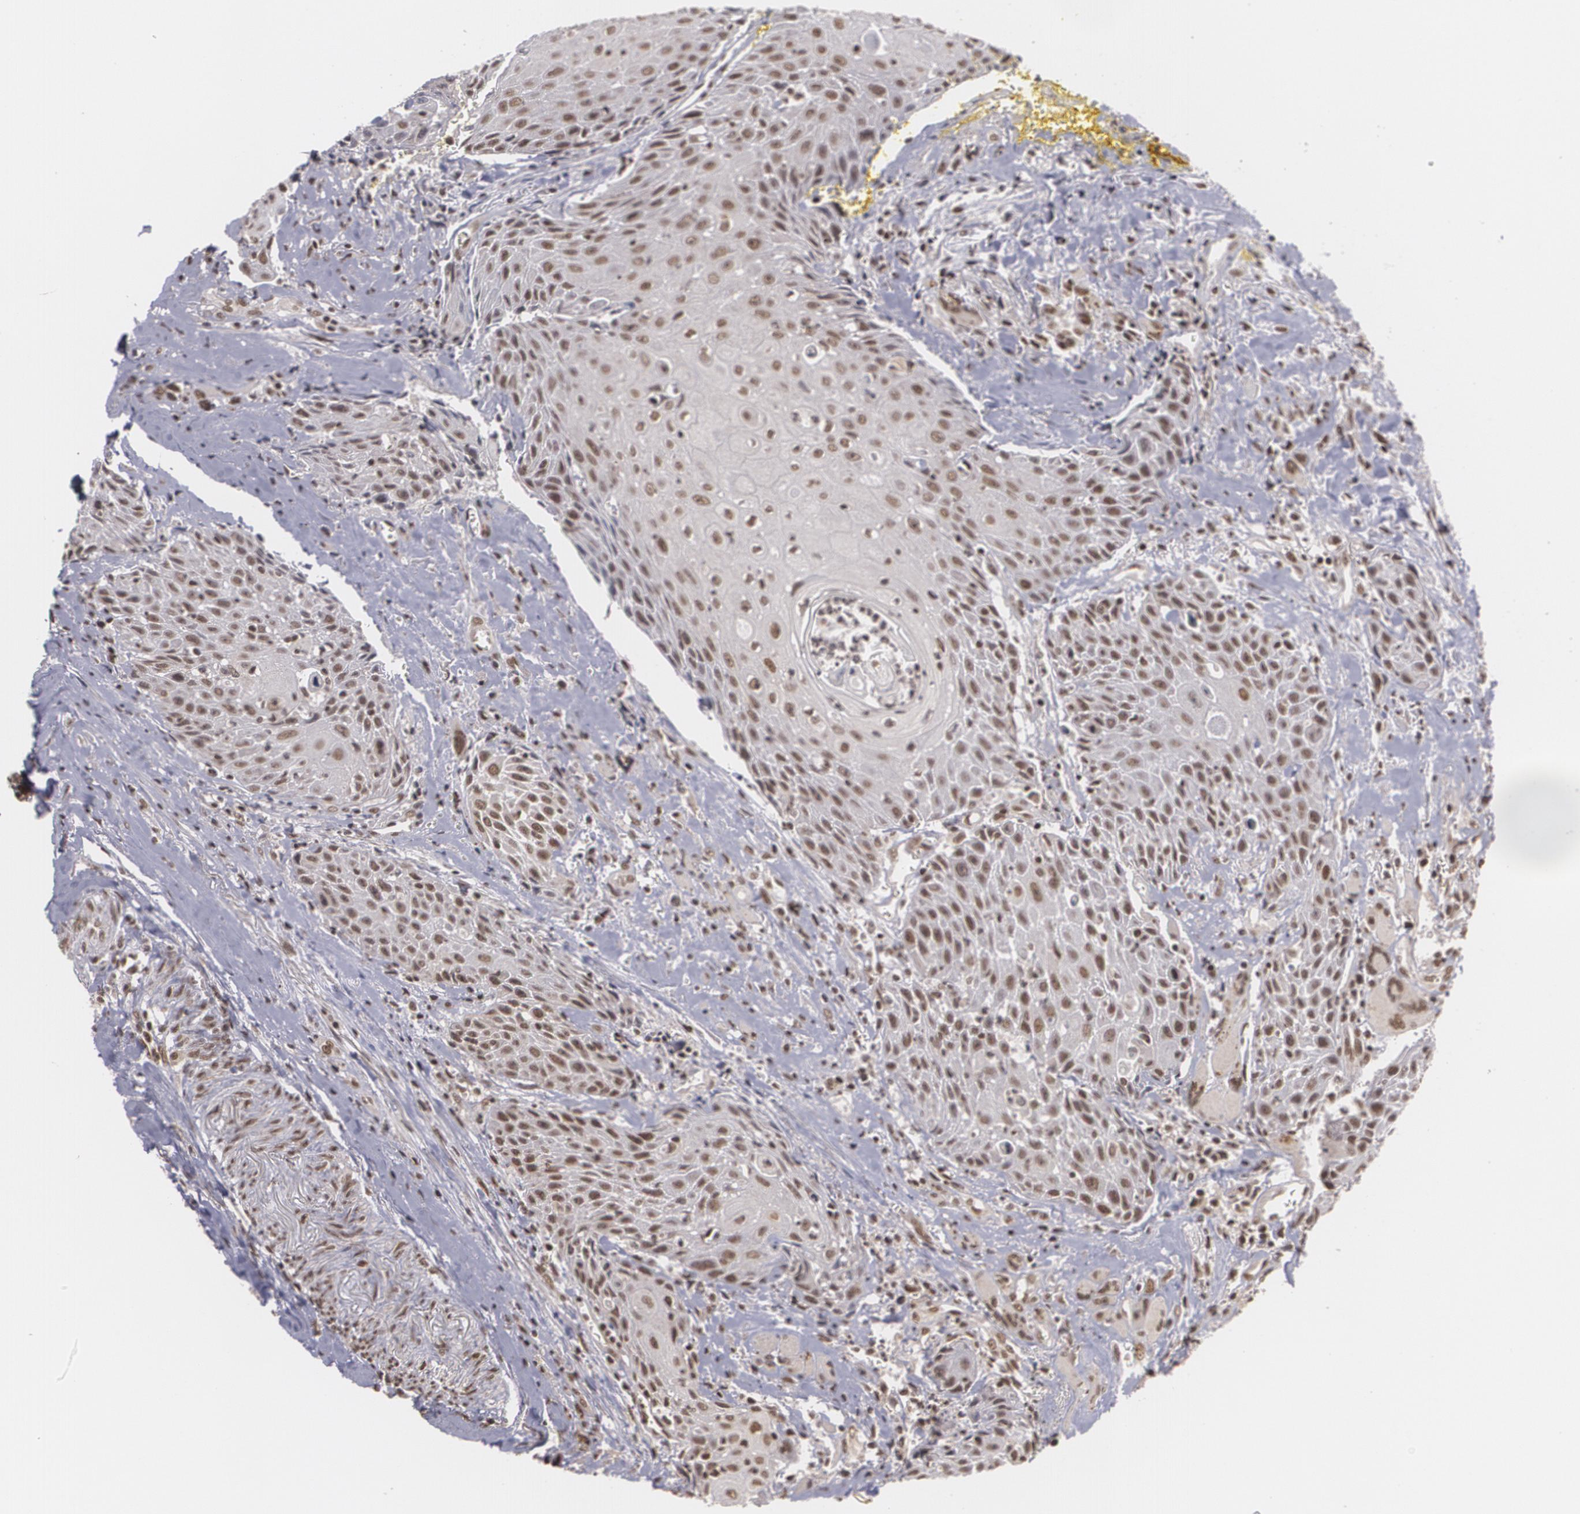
{"staining": {"intensity": "moderate", "quantity": ">75%", "location": "nuclear"}, "tissue": "head and neck cancer", "cell_type": "Tumor cells", "image_type": "cancer", "snomed": [{"axis": "morphology", "description": "Squamous cell carcinoma, NOS"}, {"axis": "topography", "description": "Oral tissue"}, {"axis": "topography", "description": "Head-Neck"}], "caption": "Immunohistochemistry (IHC) (DAB (3,3'-diaminobenzidine)) staining of head and neck cancer (squamous cell carcinoma) demonstrates moderate nuclear protein positivity in about >75% of tumor cells.", "gene": "RXRB", "patient": {"sex": "female", "age": 82}}